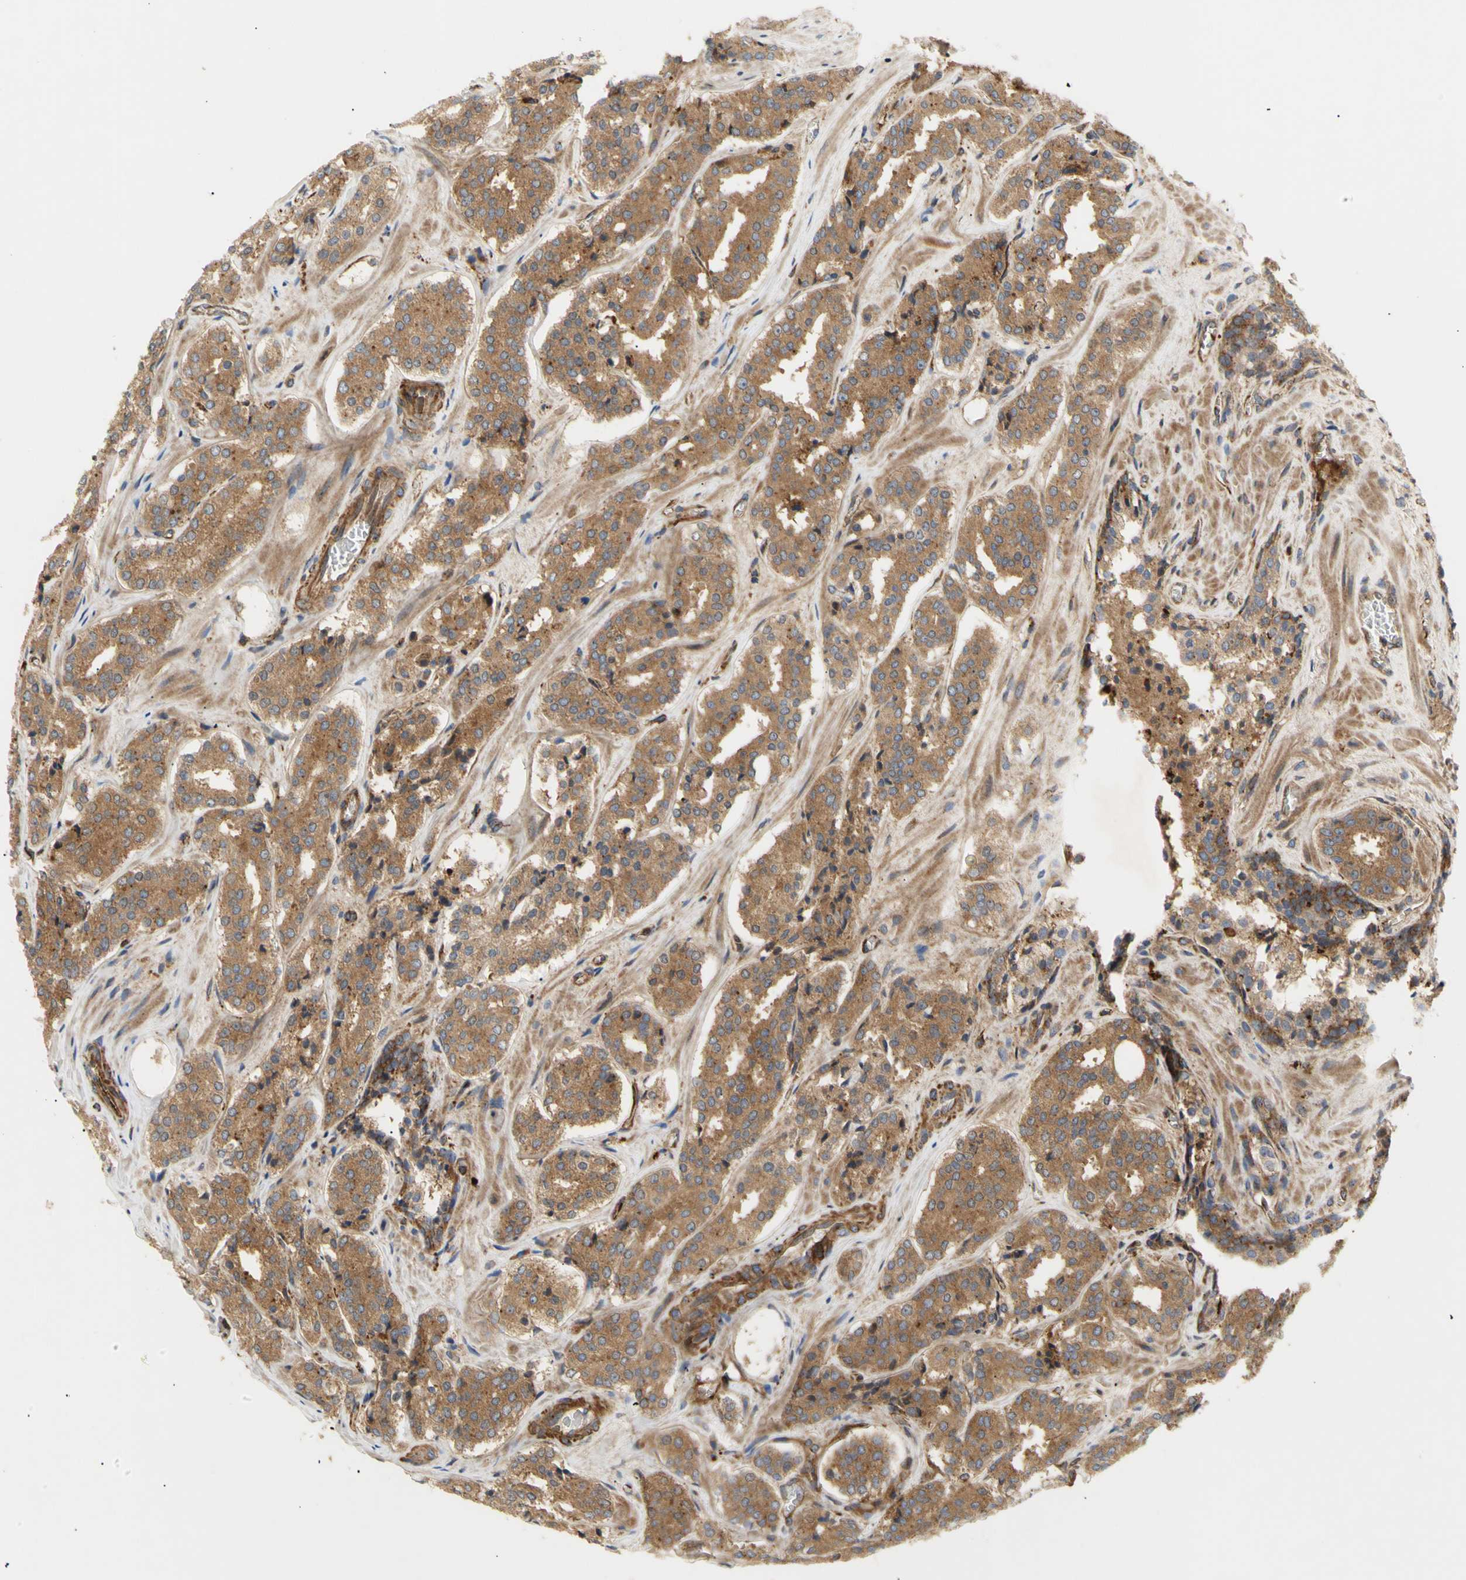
{"staining": {"intensity": "moderate", "quantity": ">75%", "location": "cytoplasmic/membranous"}, "tissue": "prostate cancer", "cell_type": "Tumor cells", "image_type": "cancer", "snomed": [{"axis": "morphology", "description": "Adenocarcinoma, High grade"}, {"axis": "topography", "description": "Prostate"}], "caption": "Adenocarcinoma (high-grade) (prostate) was stained to show a protein in brown. There is medium levels of moderate cytoplasmic/membranous staining in approximately >75% of tumor cells.", "gene": "TUBG2", "patient": {"sex": "male", "age": 60}}